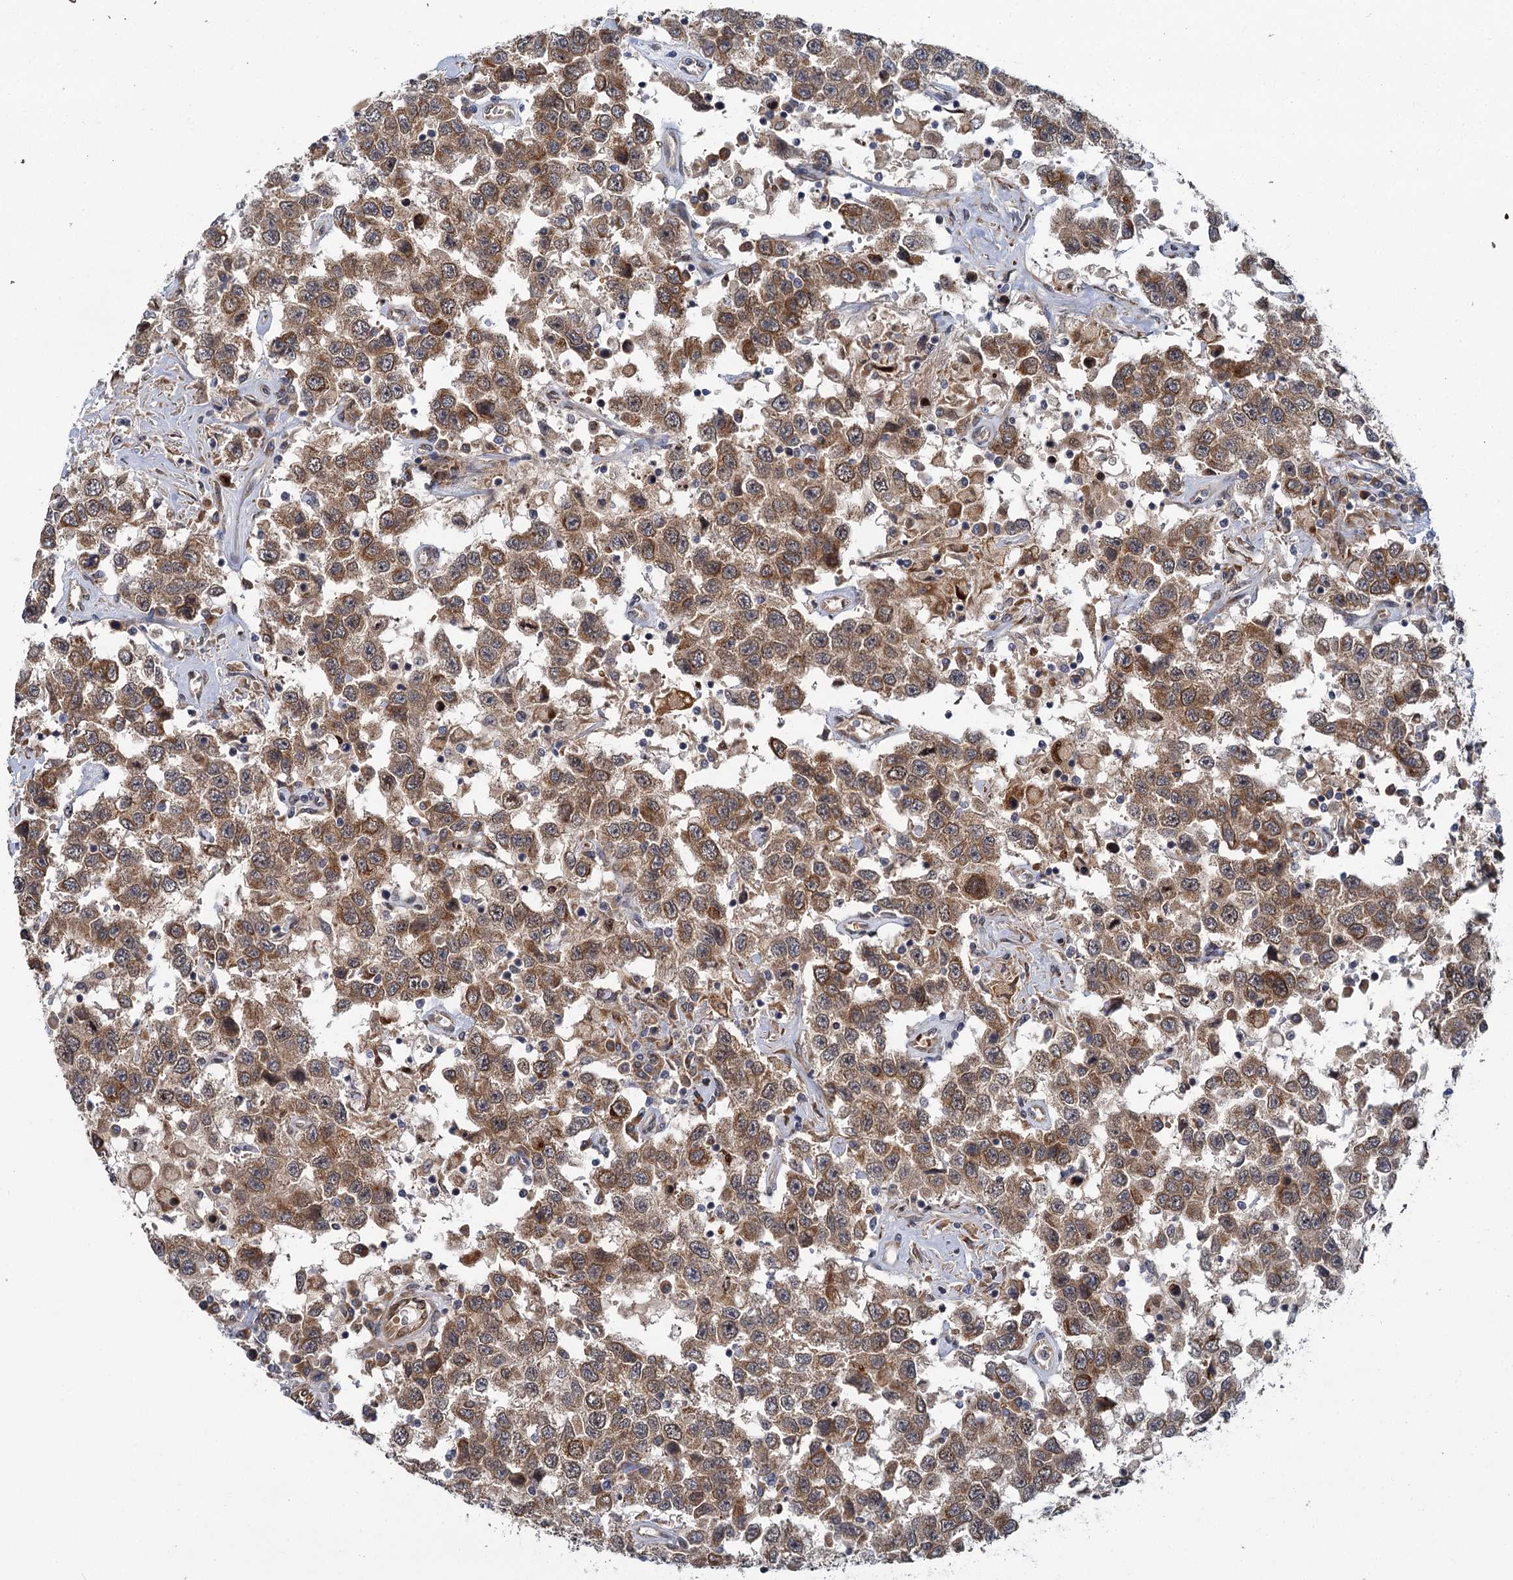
{"staining": {"intensity": "moderate", "quantity": ">75%", "location": "cytoplasmic/membranous"}, "tissue": "testis cancer", "cell_type": "Tumor cells", "image_type": "cancer", "snomed": [{"axis": "morphology", "description": "Seminoma, NOS"}, {"axis": "topography", "description": "Testis"}], "caption": "Moderate cytoplasmic/membranous expression is appreciated in about >75% of tumor cells in testis seminoma.", "gene": "APBA2", "patient": {"sex": "male", "age": 41}}